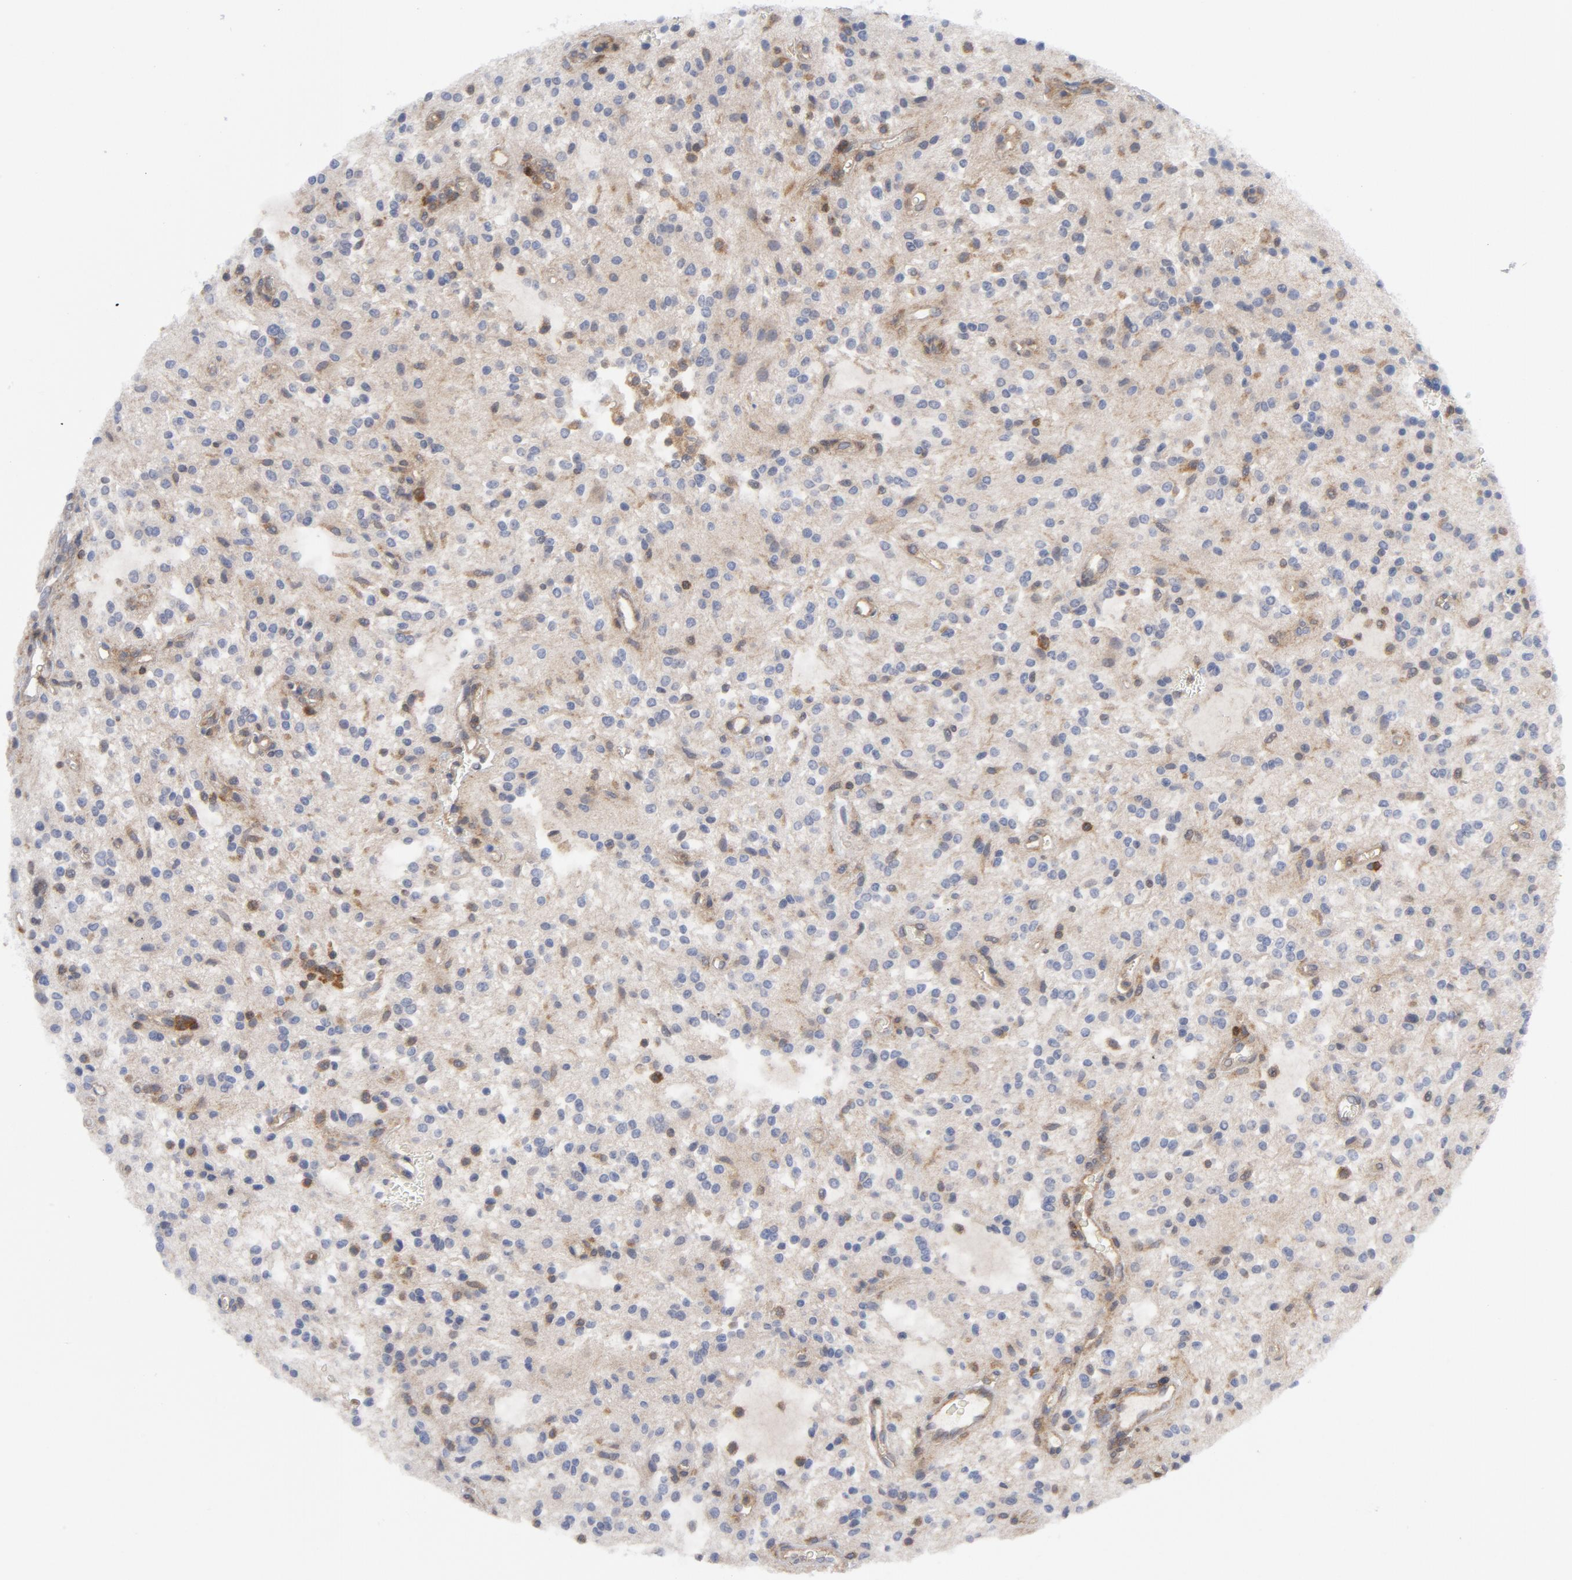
{"staining": {"intensity": "weak", "quantity": "25%-75%", "location": "cytoplasmic/membranous"}, "tissue": "glioma", "cell_type": "Tumor cells", "image_type": "cancer", "snomed": [{"axis": "morphology", "description": "Glioma, malignant, NOS"}, {"axis": "topography", "description": "Cerebellum"}], "caption": "The image displays immunohistochemical staining of malignant glioma. There is weak cytoplasmic/membranous positivity is appreciated in approximately 25%-75% of tumor cells.", "gene": "TRADD", "patient": {"sex": "female", "age": 10}}